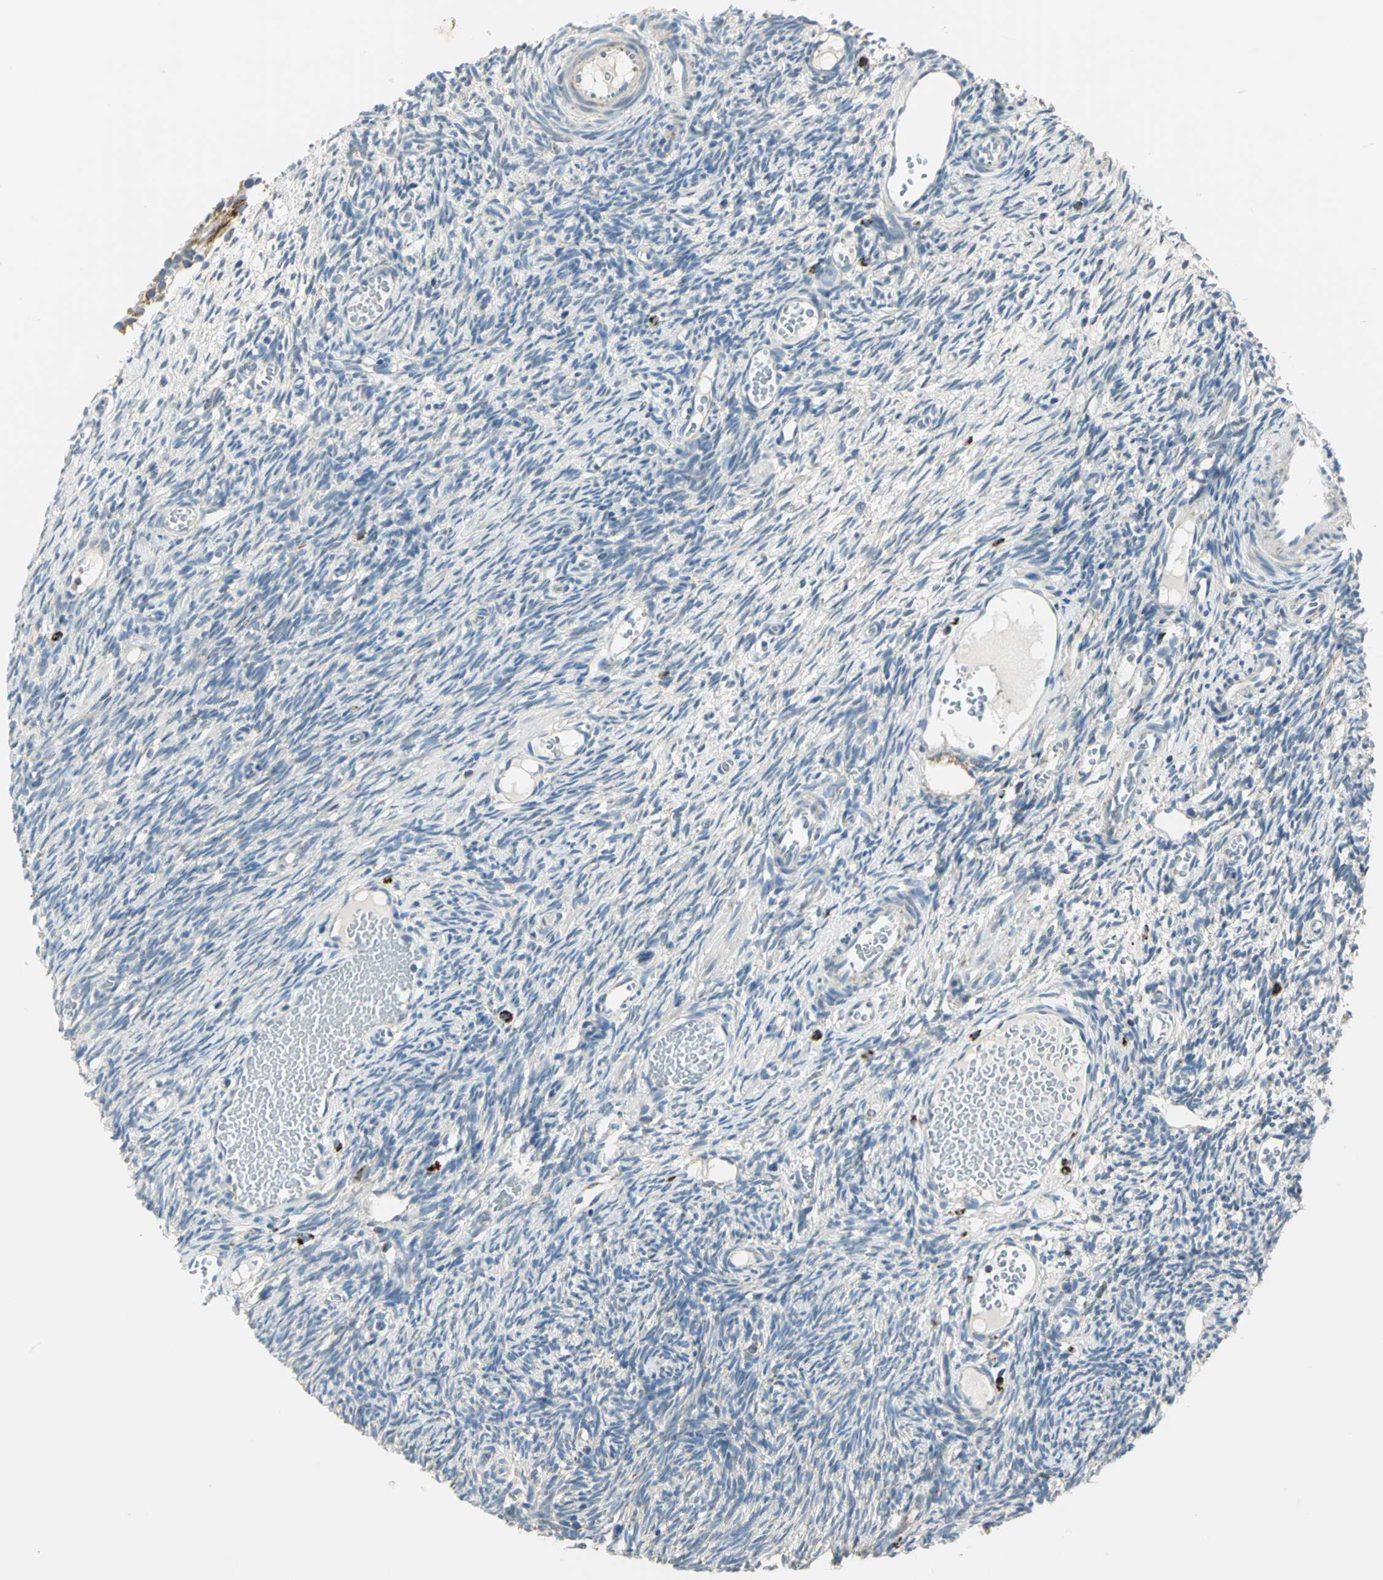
{"staining": {"intensity": "weak", "quantity": ">75%", "location": "cytoplasmic/membranous"}, "tissue": "ovary", "cell_type": "Follicle cells", "image_type": "normal", "snomed": [{"axis": "morphology", "description": "Normal tissue, NOS"}, {"axis": "topography", "description": "Ovary"}], "caption": "Immunohistochemical staining of unremarkable human ovary demonstrates weak cytoplasmic/membranous protein expression in about >75% of follicle cells.", "gene": "ACADM", "patient": {"sex": "female", "age": 35}}